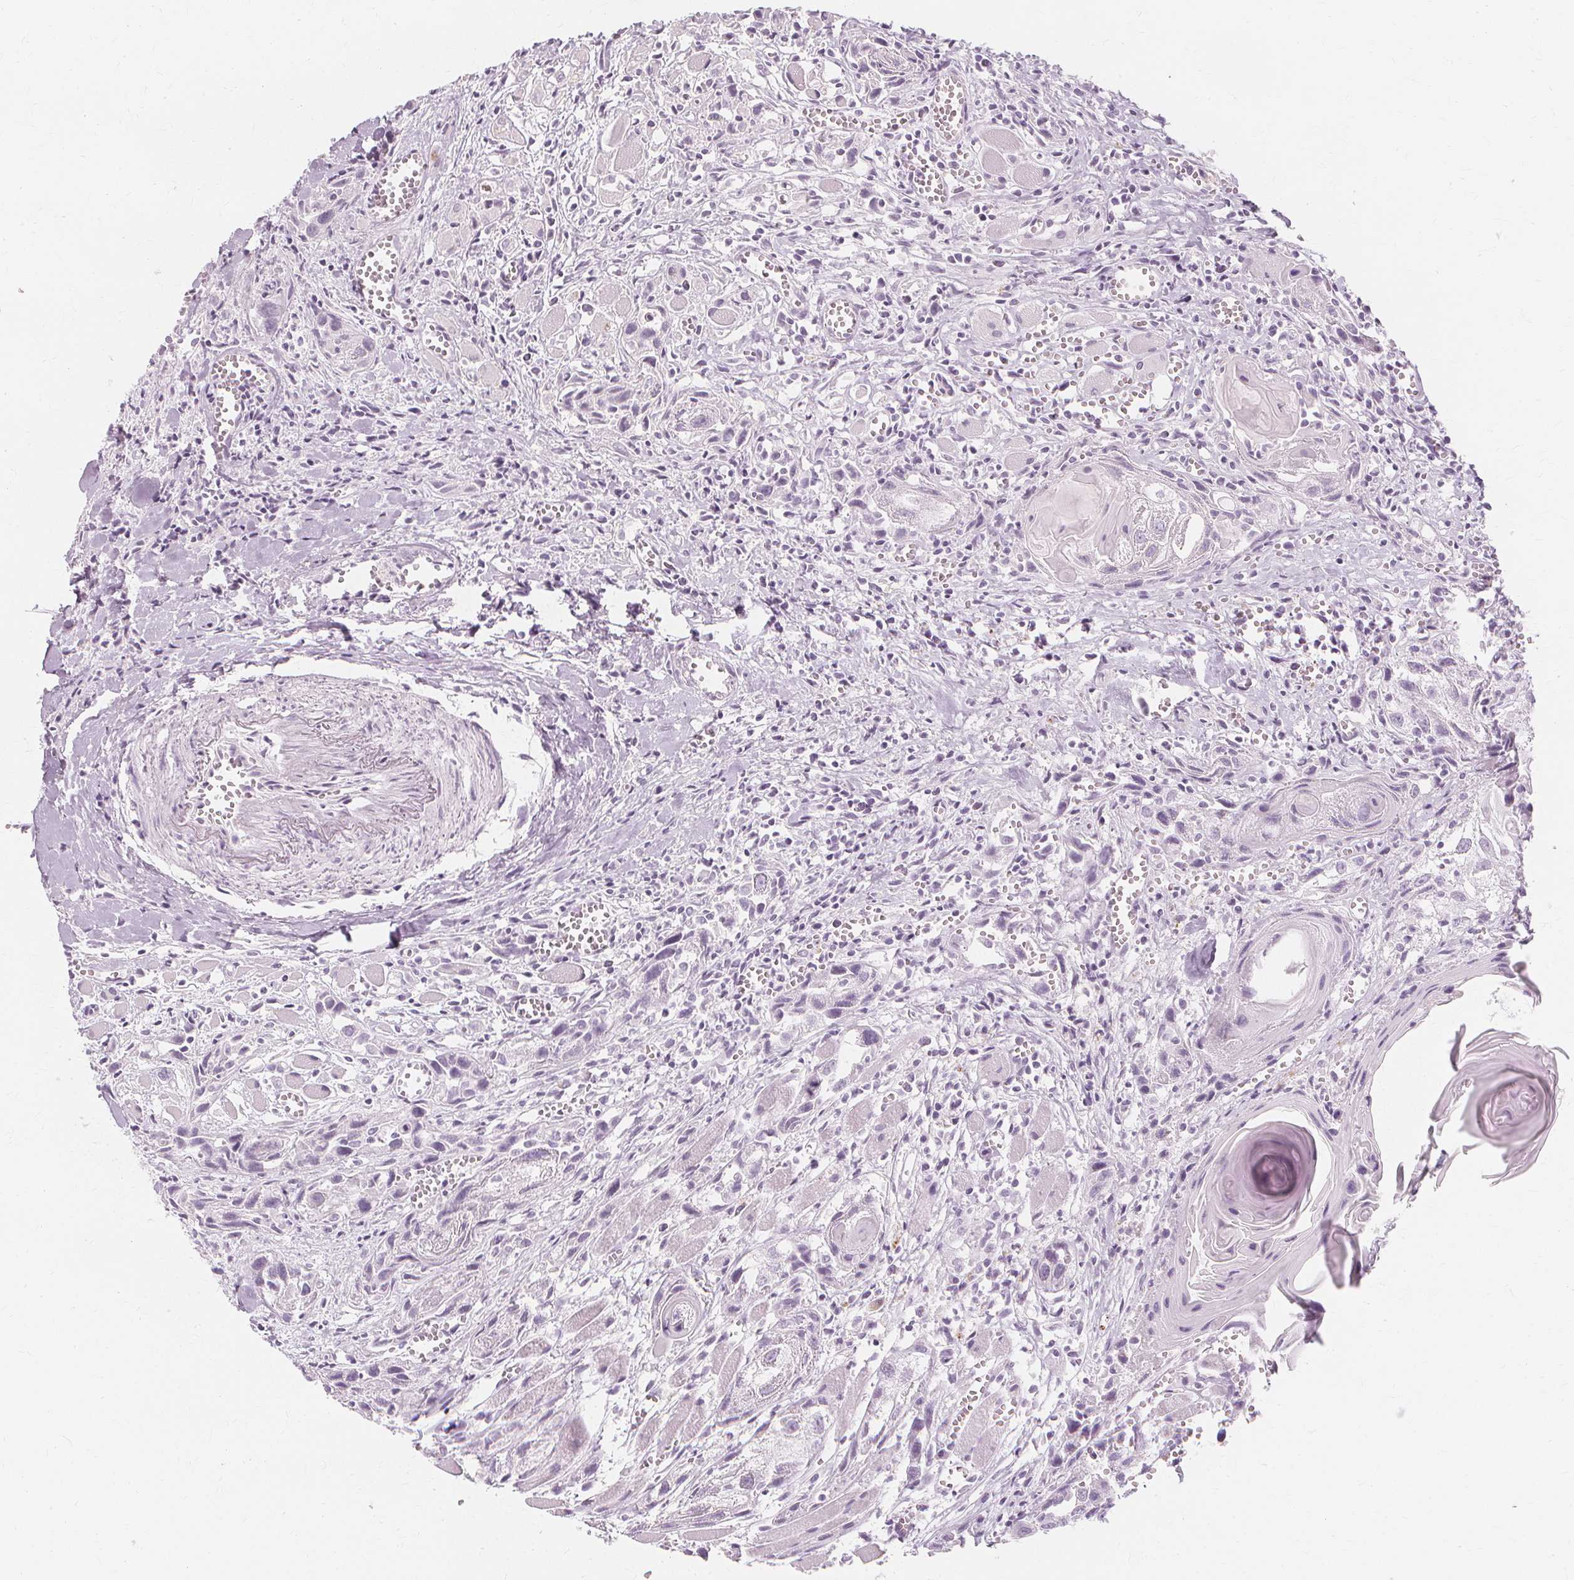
{"staining": {"intensity": "negative", "quantity": "none", "location": "none"}, "tissue": "head and neck cancer", "cell_type": "Tumor cells", "image_type": "cancer", "snomed": [{"axis": "morphology", "description": "Squamous cell carcinoma, NOS"}, {"axis": "topography", "description": "Head-Neck"}], "caption": "Protein analysis of head and neck cancer (squamous cell carcinoma) exhibits no significant expression in tumor cells.", "gene": "TFF1", "patient": {"sex": "female", "age": 80}}